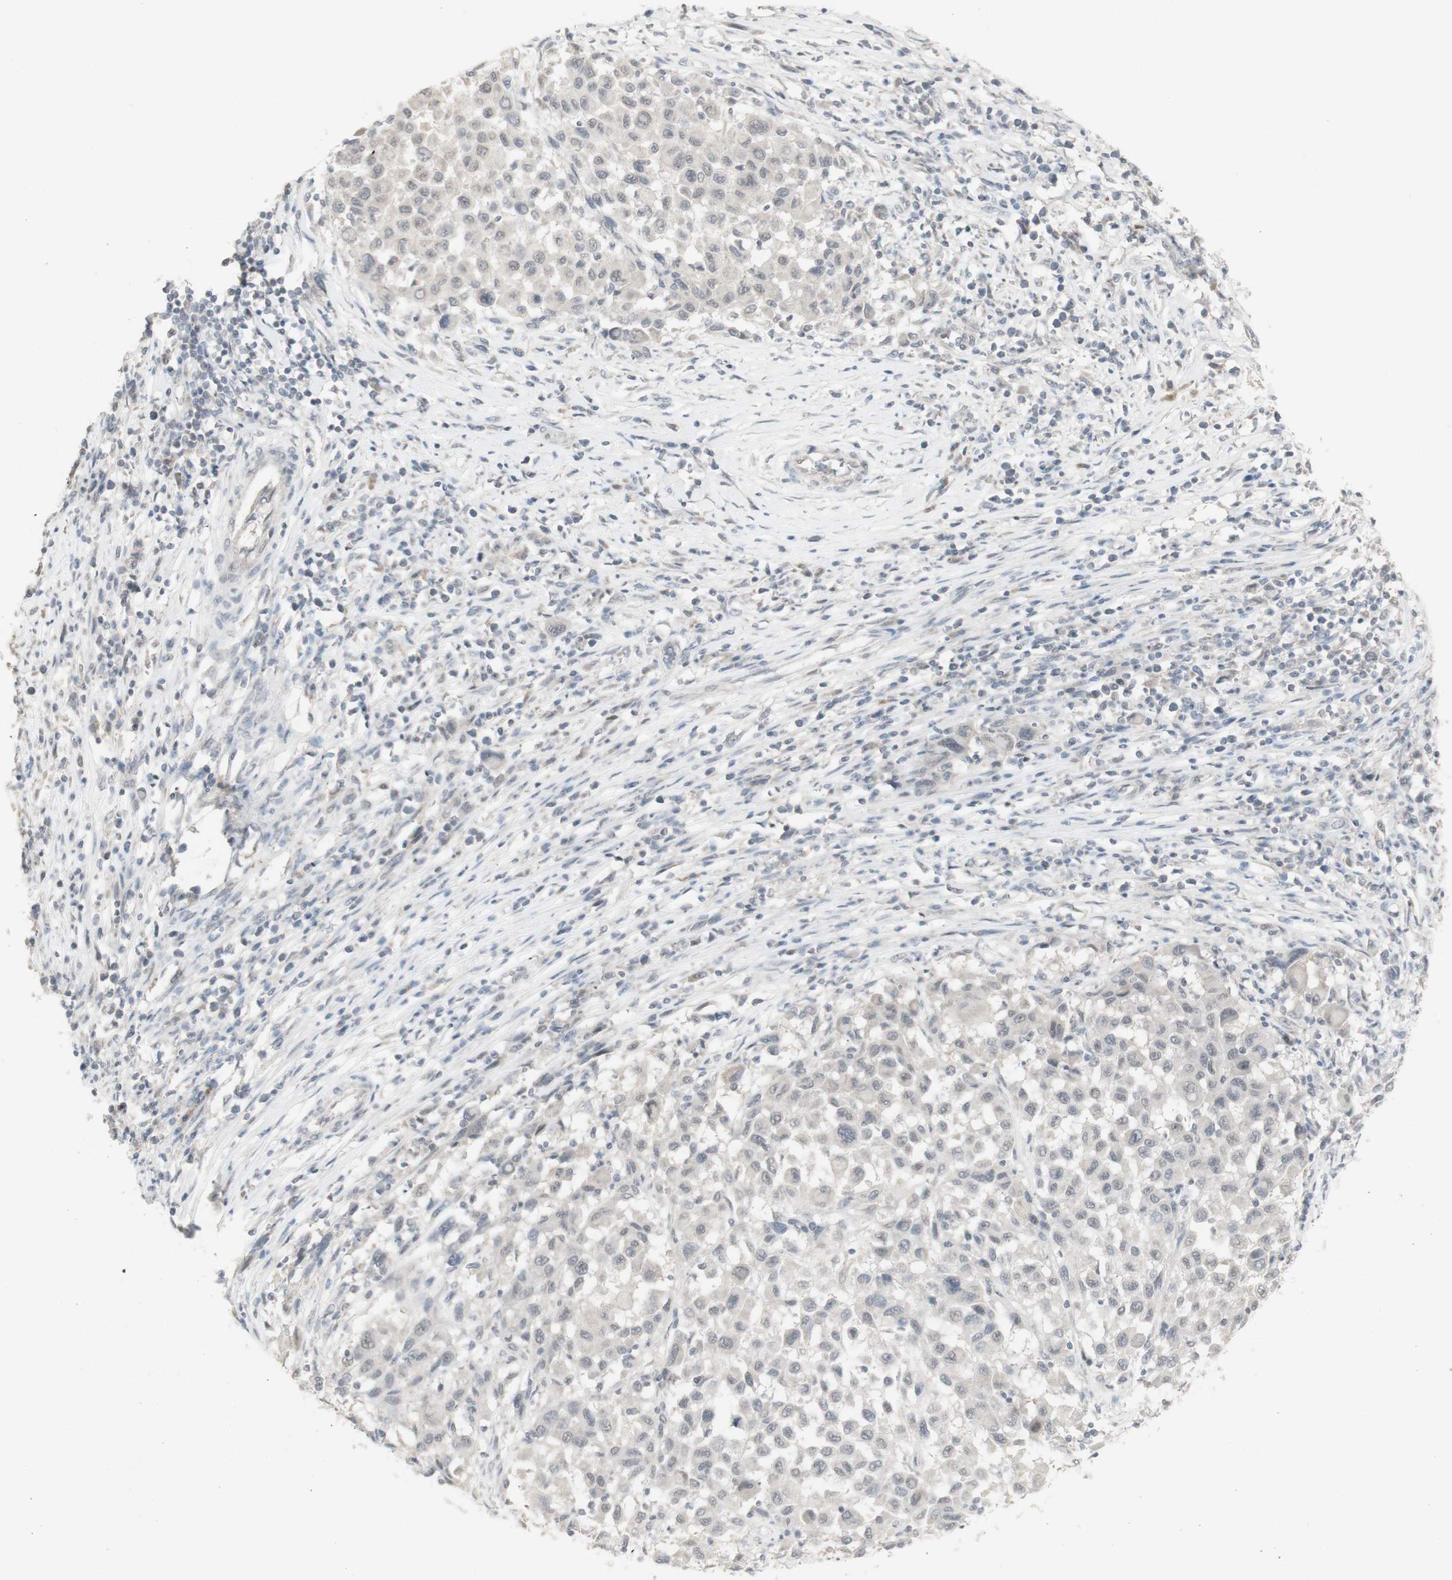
{"staining": {"intensity": "negative", "quantity": "none", "location": "none"}, "tissue": "melanoma", "cell_type": "Tumor cells", "image_type": "cancer", "snomed": [{"axis": "morphology", "description": "Malignant melanoma, Metastatic site"}, {"axis": "topography", "description": "Lymph node"}], "caption": "Immunohistochemistry of melanoma exhibits no staining in tumor cells. (Immunohistochemistry, brightfield microscopy, high magnification).", "gene": "C1orf116", "patient": {"sex": "male", "age": 61}}